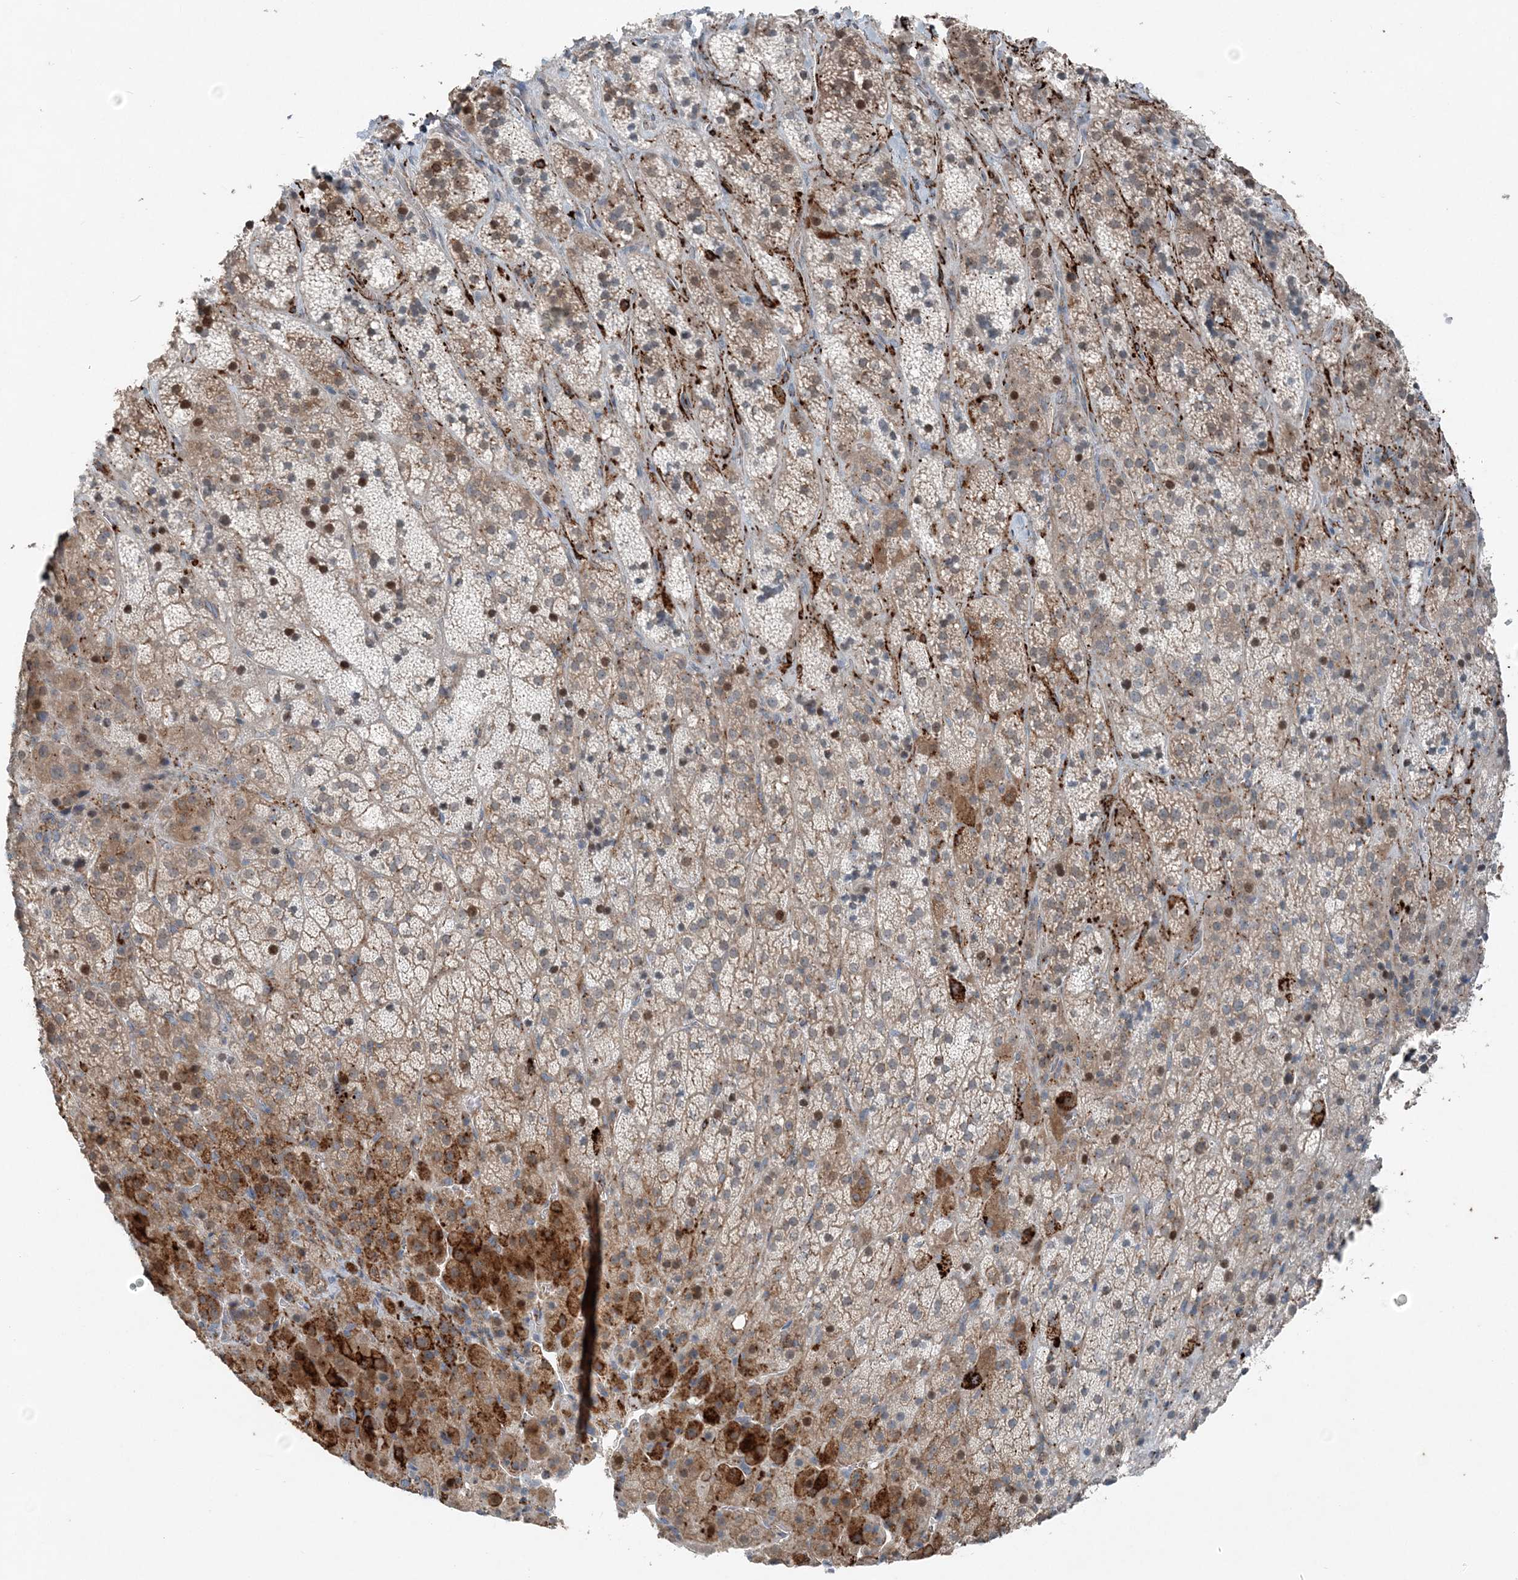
{"staining": {"intensity": "strong", "quantity": "<25%", "location": "cytoplasmic/membranous"}, "tissue": "adrenal gland", "cell_type": "Glandular cells", "image_type": "normal", "snomed": [{"axis": "morphology", "description": "Normal tissue, NOS"}, {"axis": "topography", "description": "Adrenal gland"}], "caption": "The micrograph exhibits a brown stain indicating the presence of a protein in the cytoplasmic/membranous of glandular cells in adrenal gland. The staining is performed using DAB brown chromogen to label protein expression. The nuclei are counter-stained blue using hematoxylin.", "gene": "KY", "patient": {"sex": "female", "age": 57}}